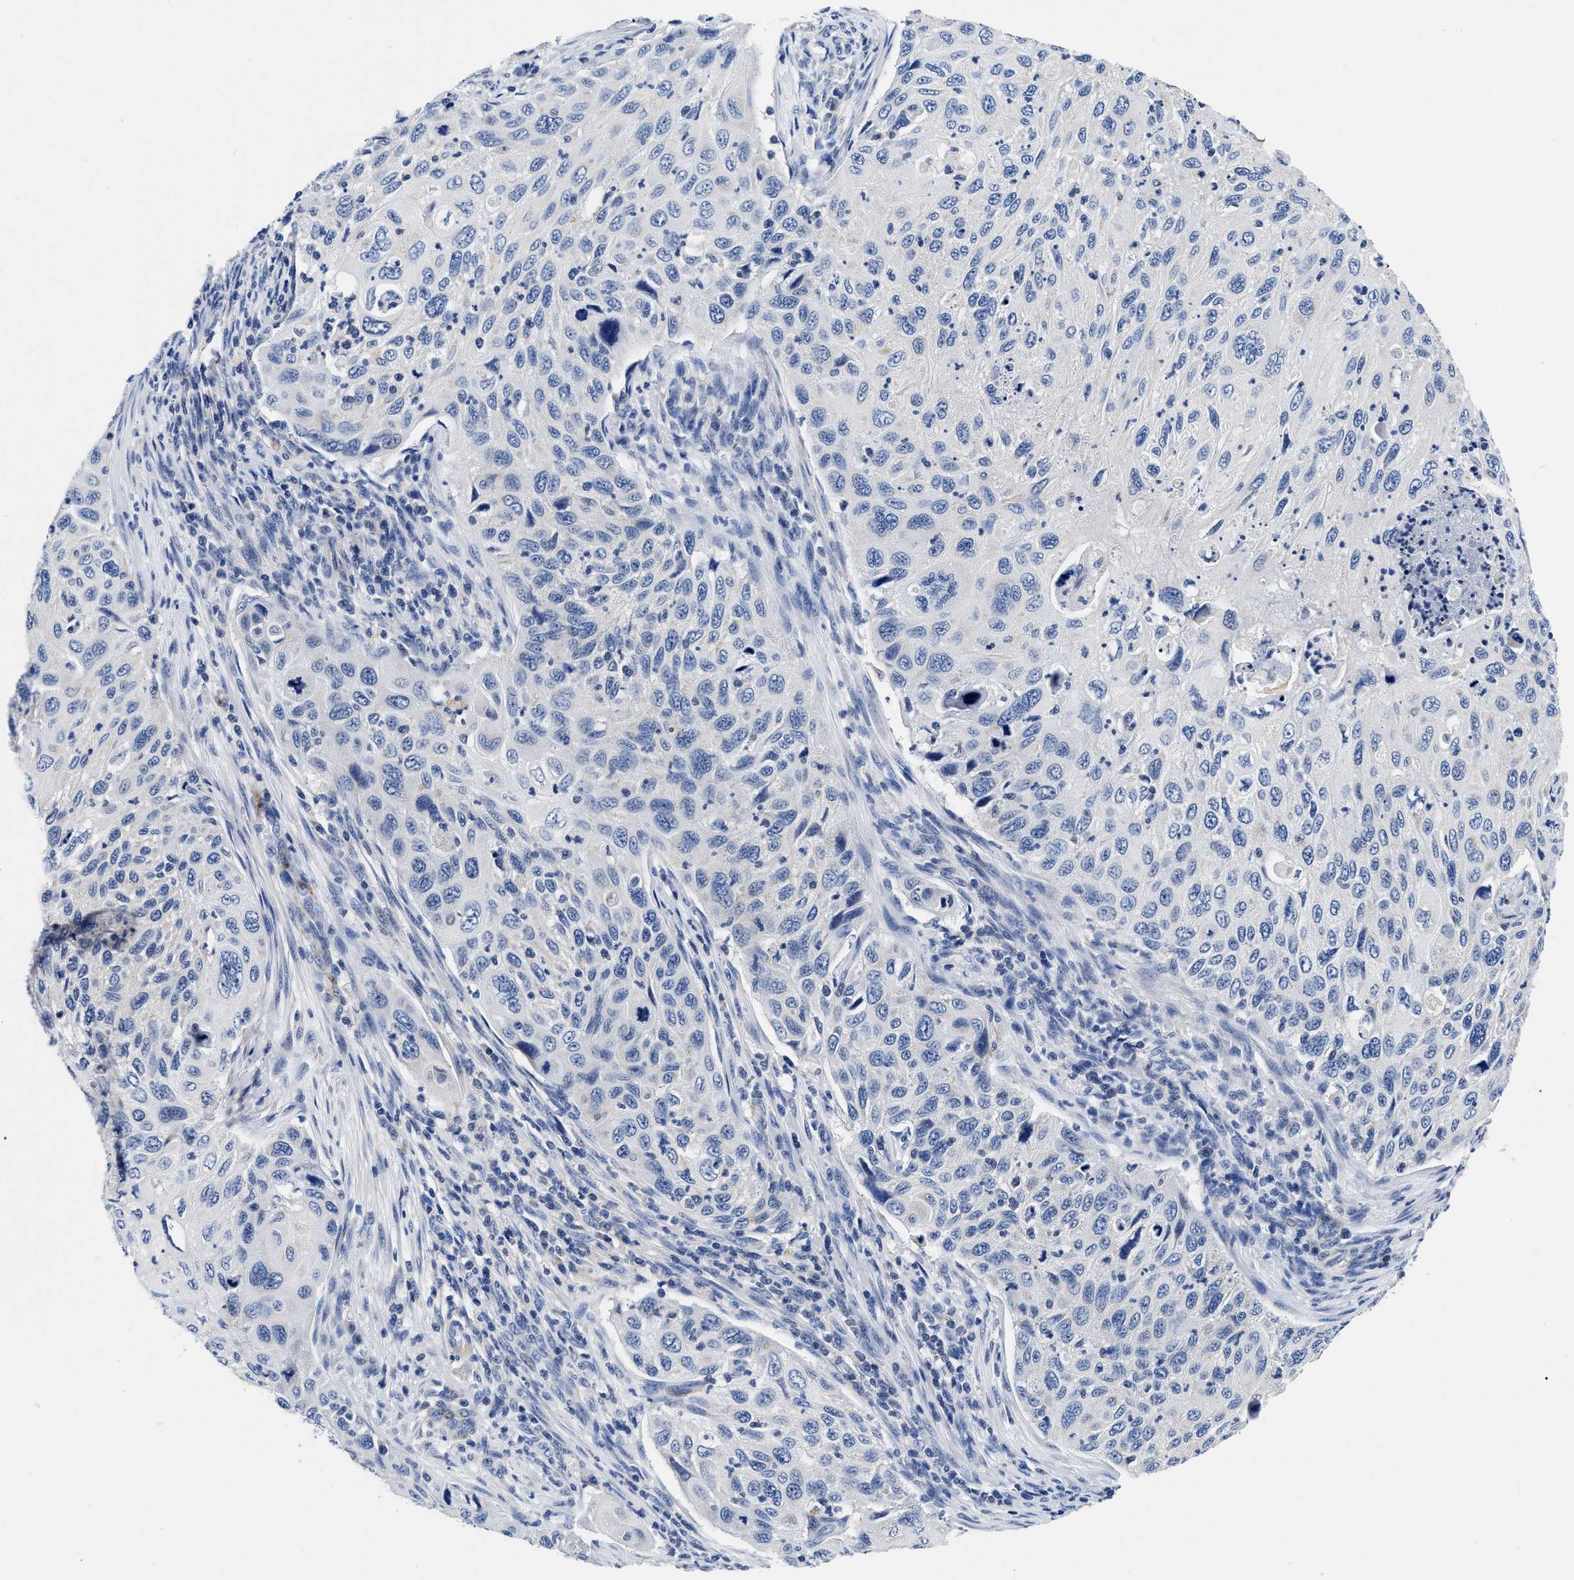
{"staining": {"intensity": "negative", "quantity": "none", "location": "none"}, "tissue": "cervical cancer", "cell_type": "Tumor cells", "image_type": "cancer", "snomed": [{"axis": "morphology", "description": "Squamous cell carcinoma, NOS"}, {"axis": "topography", "description": "Cervix"}], "caption": "A high-resolution micrograph shows immunohistochemistry staining of cervical cancer (squamous cell carcinoma), which shows no significant expression in tumor cells.", "gene": "SLC35F1", "patient": {"sex": "female", "age": 70}}